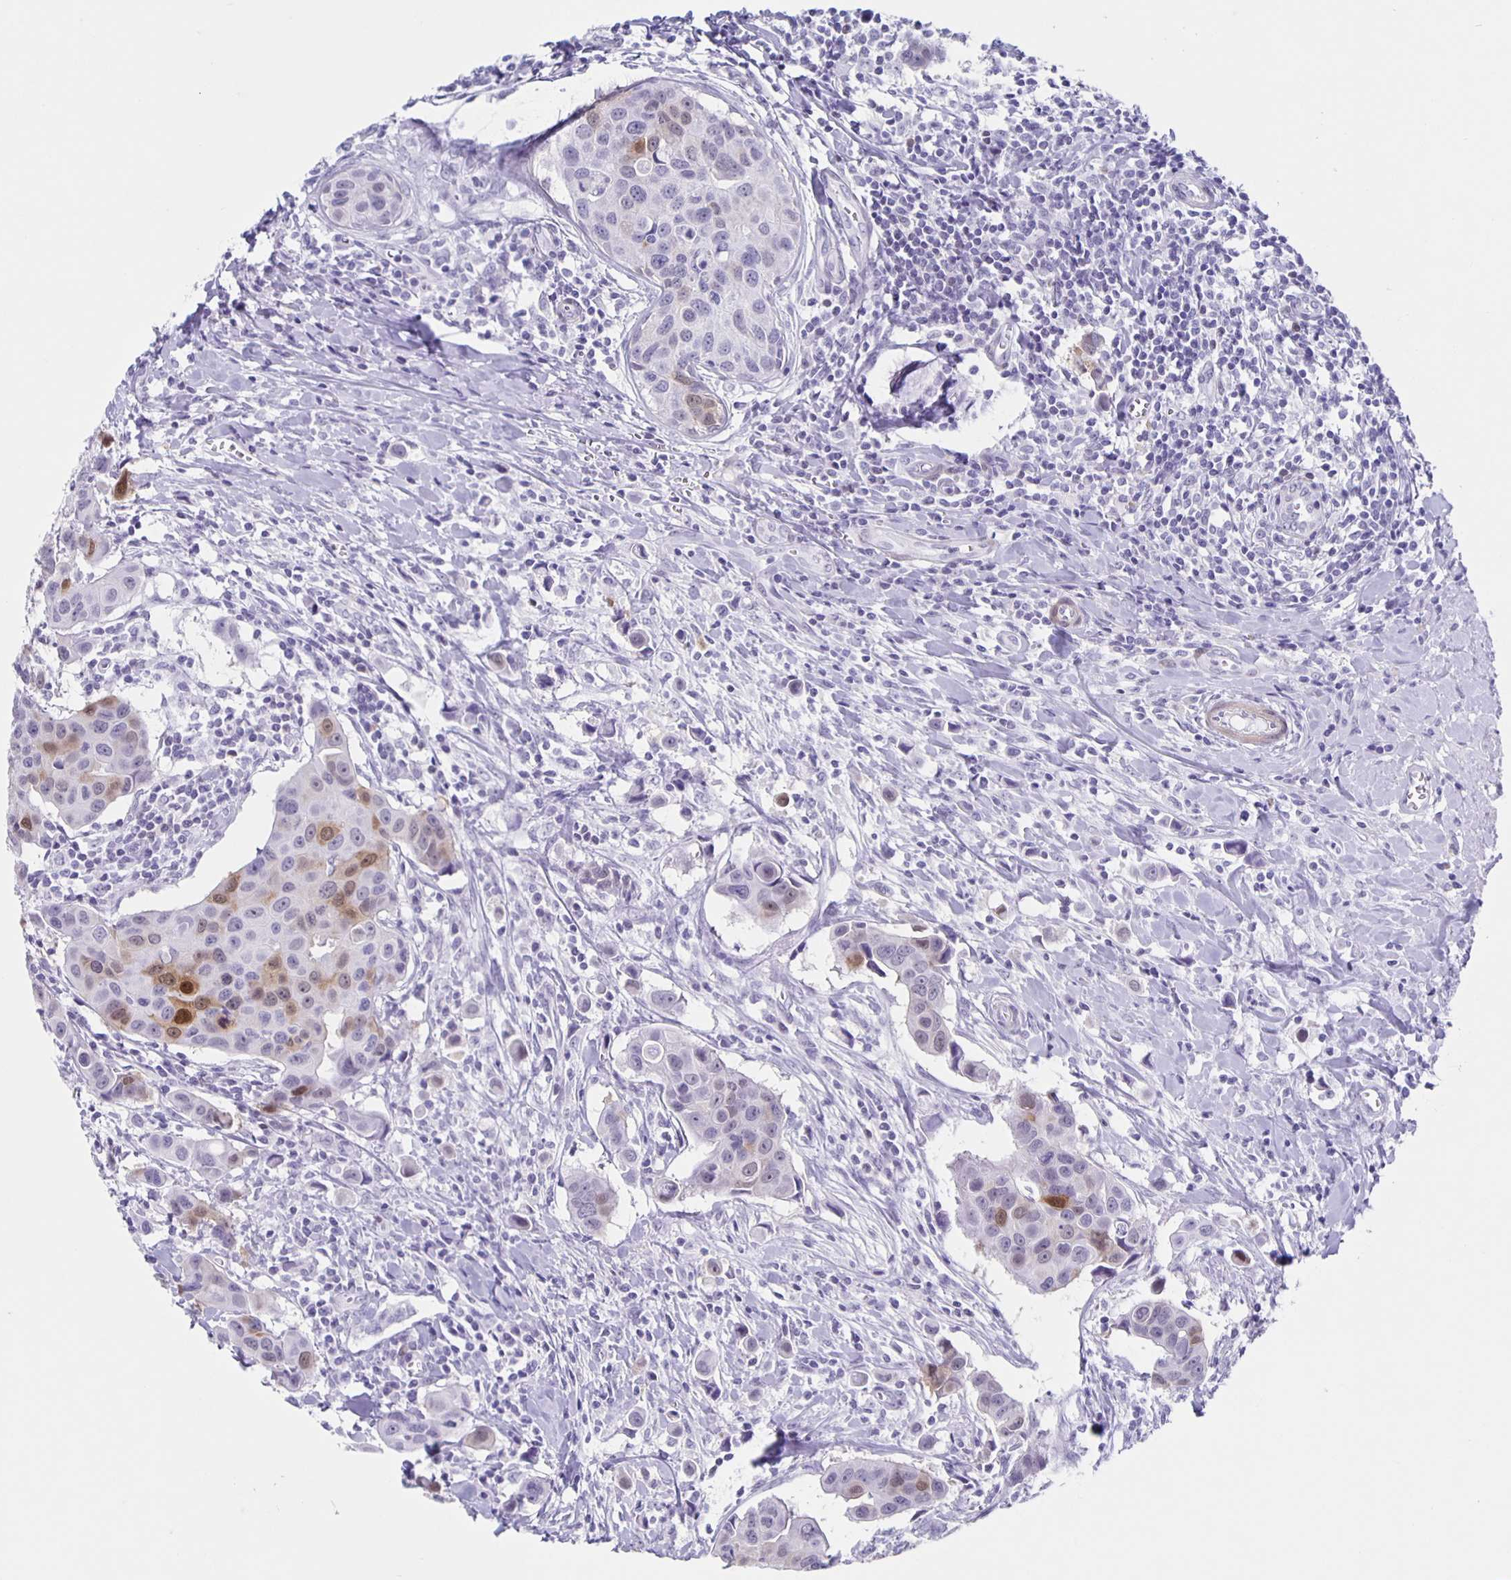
{"staining": {"intensity": "moderate", "quantity": "<25%", "location": "nuclear"}, "tissue": "breast cancer", "cell_type": "Tumor cells", "image_type": "cancer", "snomed": [{"axis": "morphology", "description": "Duct carcinoma"}, {"axis": "topography", "description": "Breast"}], "caption": "Brown immunohistochemical staining in breast cancer (infiltrating ductal carcinoma) demonstrates moderate nuclear positivity in about <25% of tumor cells.", "gene": "TPPP", "patient": {"sex": "female", "age": 24}}